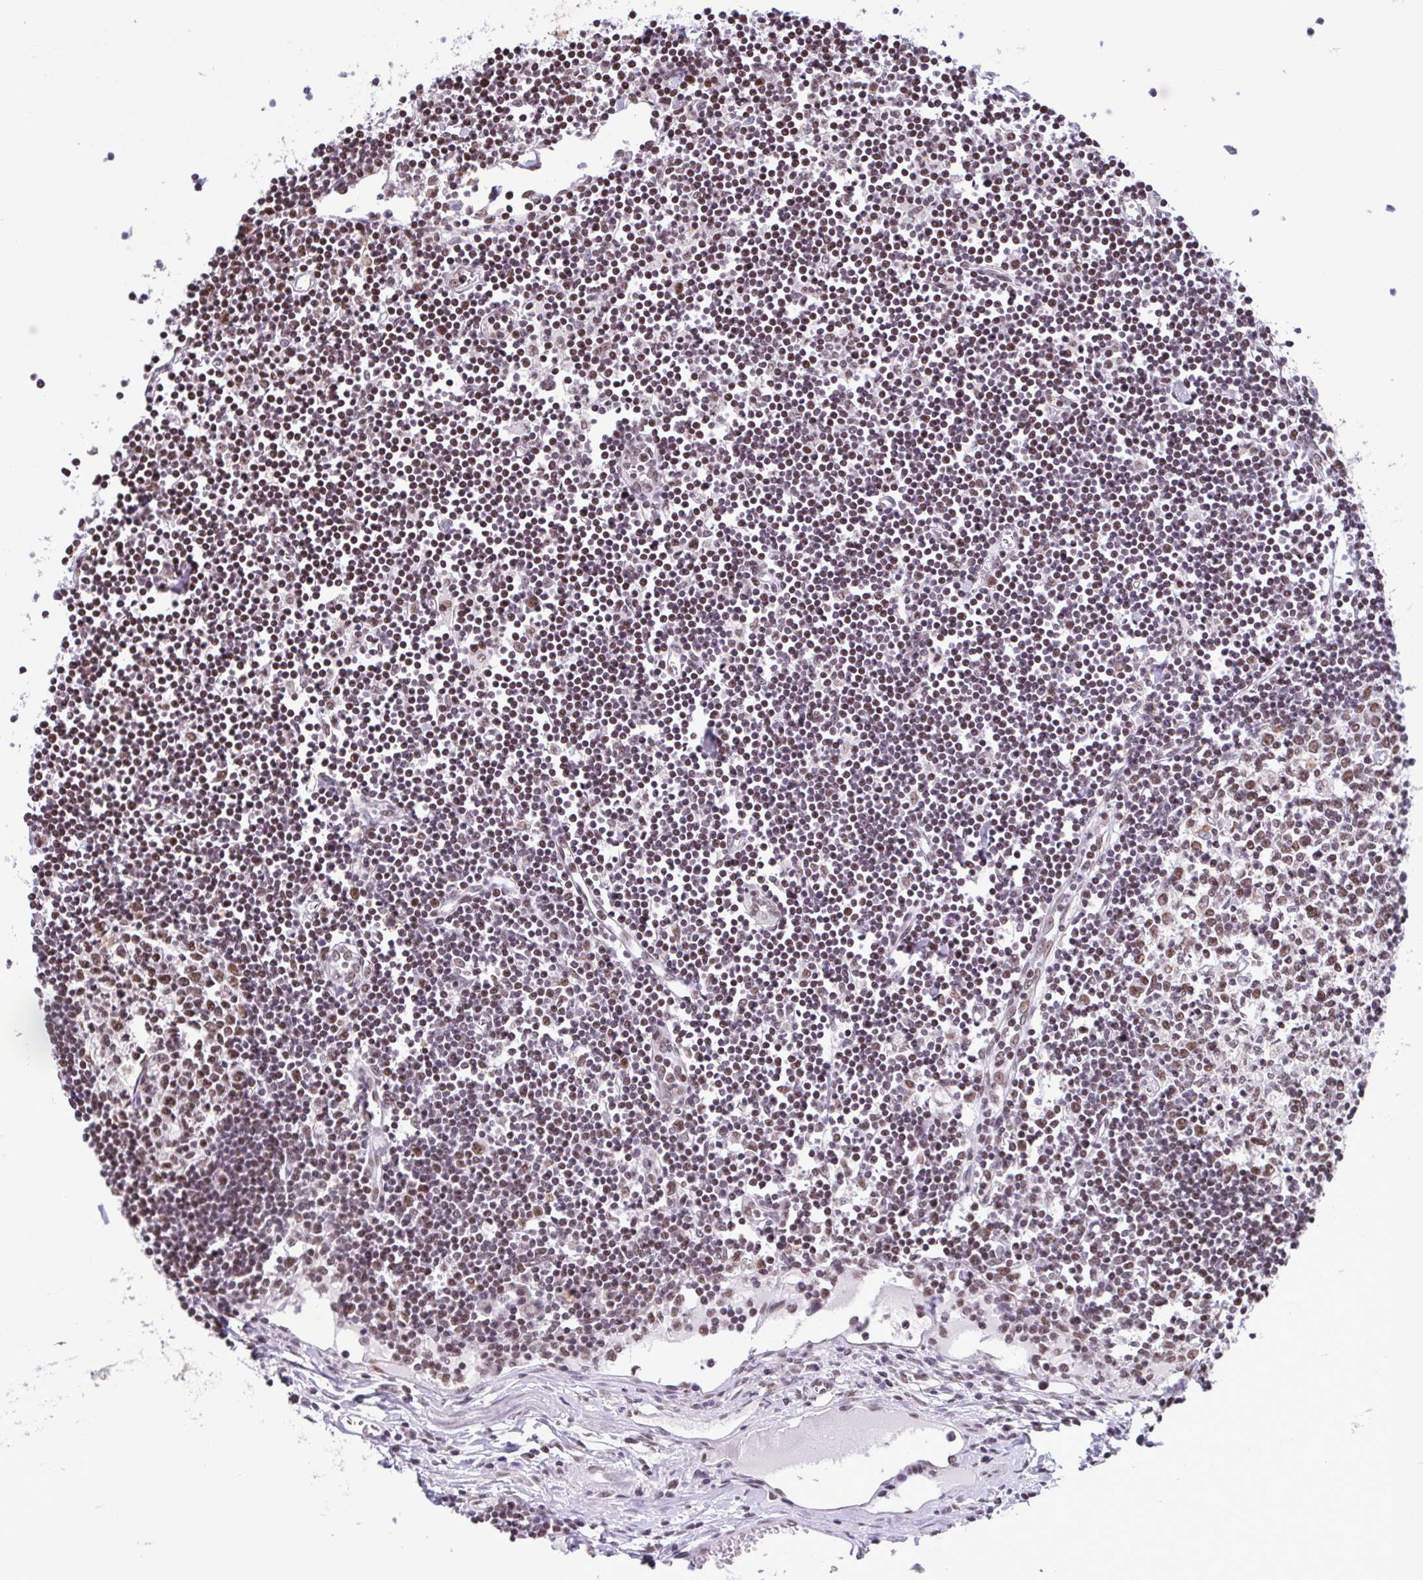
{"staining": {"intensity": "moderate", "quantity": ">75%", "location": "nuclear"}, "tissue": "lymph node", "cell_type": "Germinal center cells", "image_type": "normal", "snomed": [{"axis": "morphology", "description": "Normal tissue, NOS"}, {"axis": "topography", "description": "Lymph node"}], "caption": "A brown stain labels moderate nuclear positivity of a protein in germinal center cells of benign human lymph node. Immunohistochemistry (ihc) stains the protein of interest in brown and the nuclei are stained blue.", "gene": "TIMM21", "patient": {"sex": "female", "age": 65}}